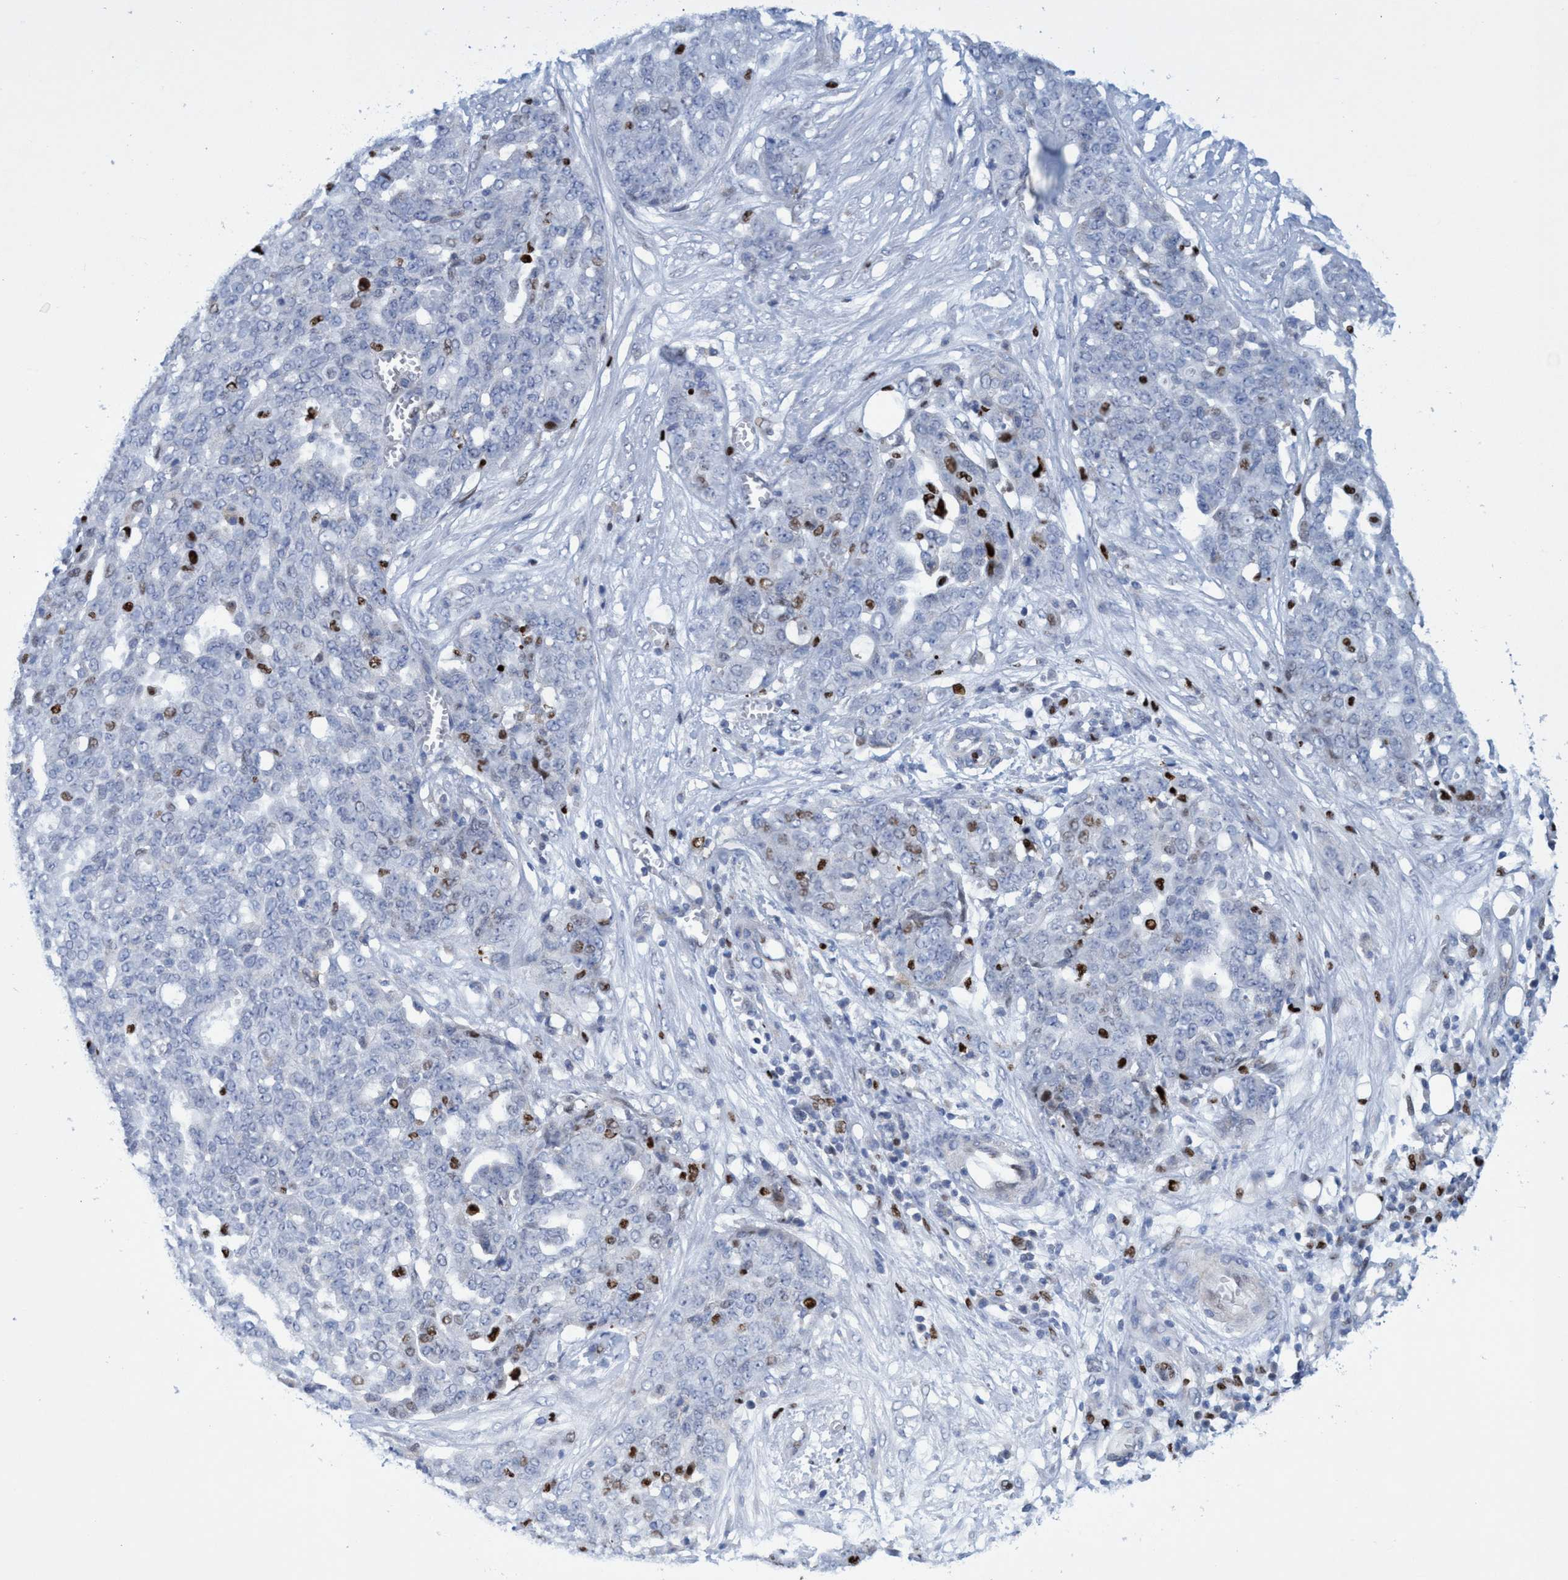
{"staining": {"intensity": "moderate", "quantity": "<25%", "location": "nuclear"}, "tissue": "ovarian cancer", "cell_type": "Tumor cells", "image_type": "cancer", "snomed": [{"axis": "morphology", "description": "Cystadenocarcinoma, serous, NOS"}, {"axis": "topography", "description": "Soft tissue"}, {"axis": "topography", "description": "Ovary"}], "caption": "Immunohistochemical staining of human ovarian cancer shows low levels of moderate nuclear protein positivity in approximately <25% of tumor cells.", "gene": "R3HCC1", "patient": {"sex": "female", "age": 57}}